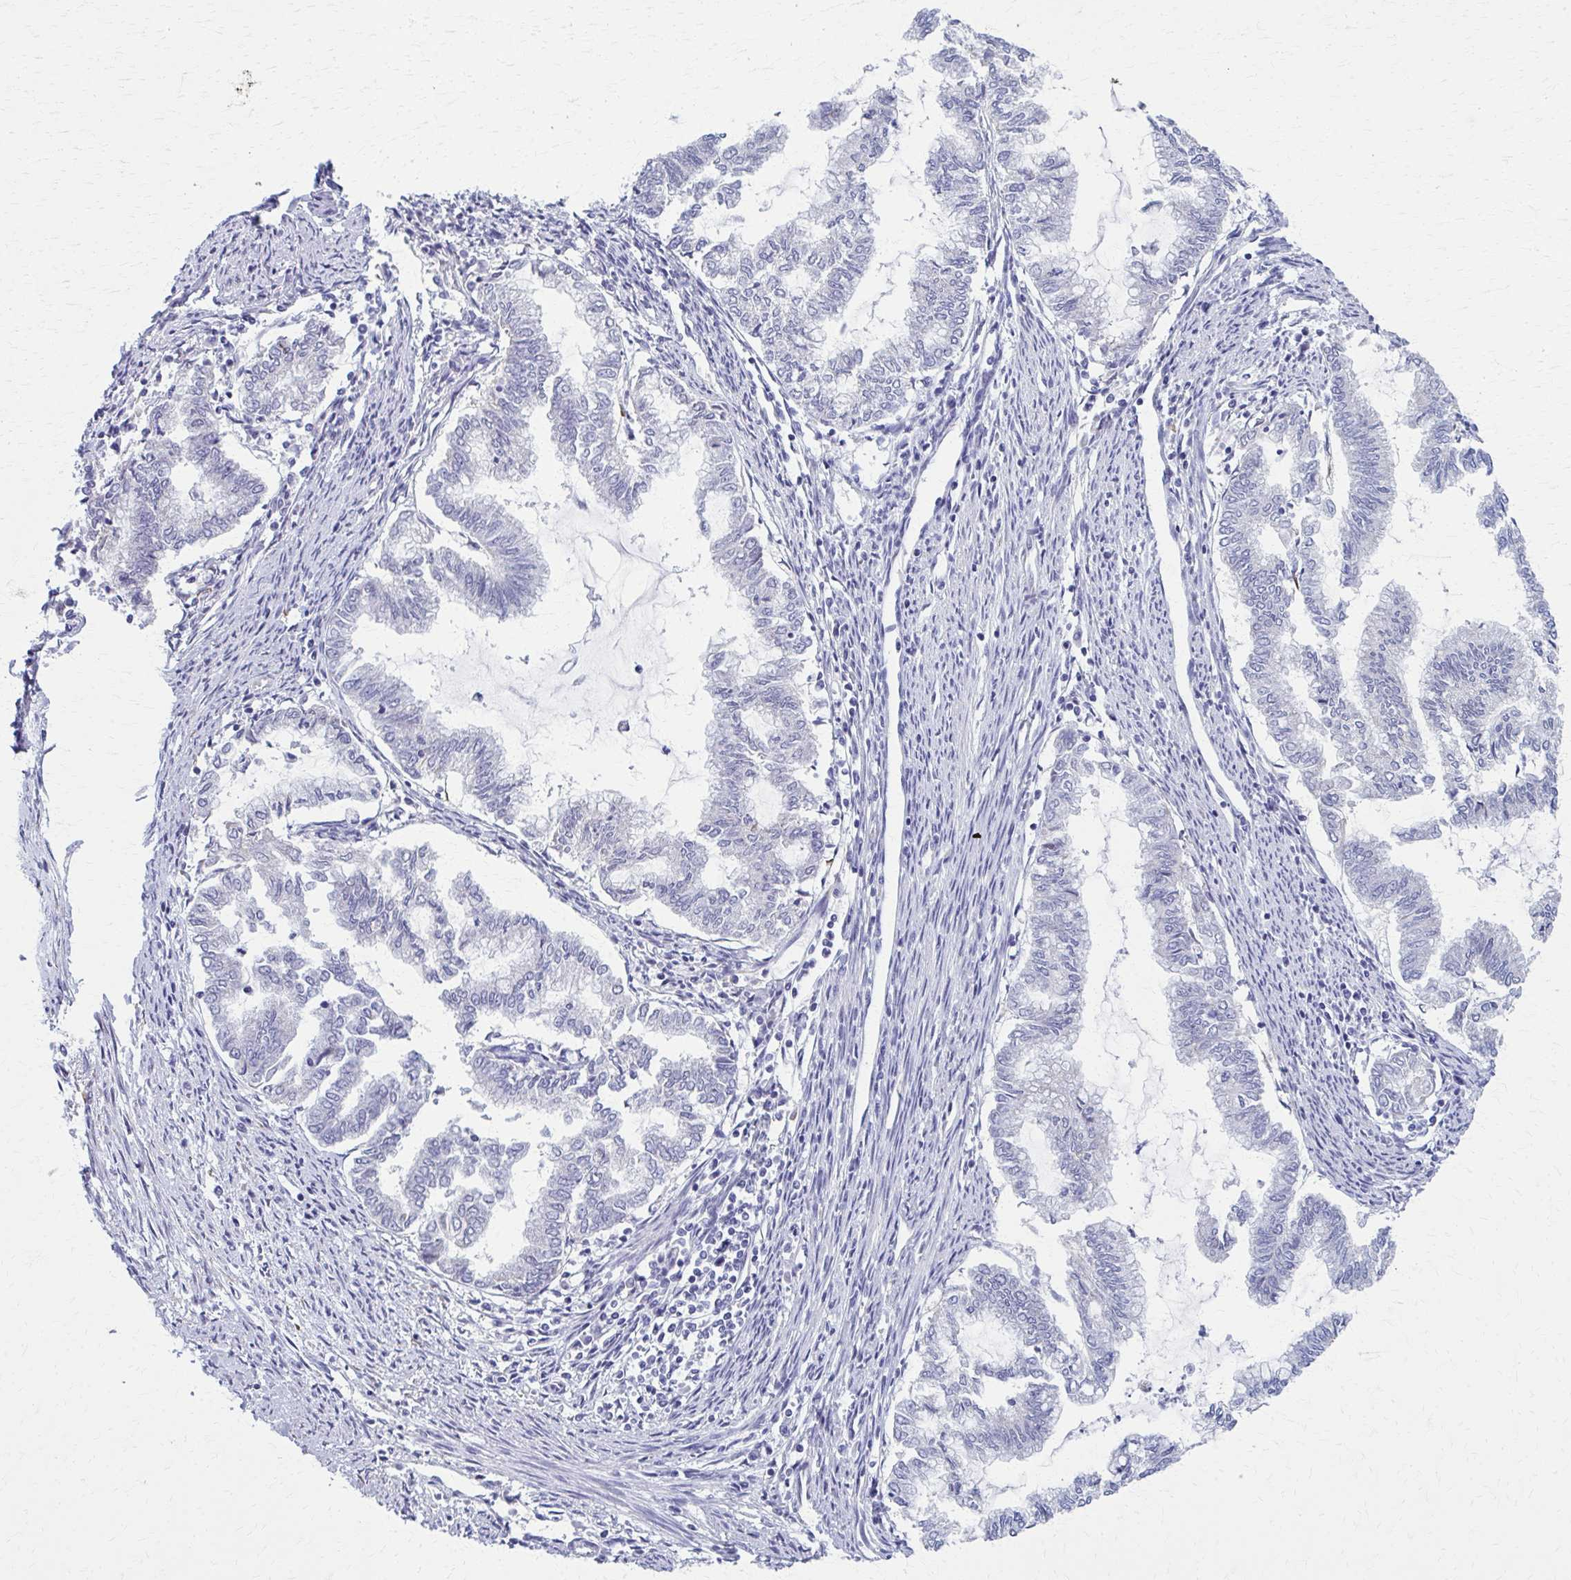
{"staining": {"intensity": "negative", "quantity": "none", "location": "none"}, "tissue": "endometrial cancer", "cell_type": "Tumor cells", "image_type": "cancer", "snomed": [{"axis": "morphology", "description": "Adenocarcinoma, NOS"}, {"axis": "topography", "description": "Endometrium"}], "caption": "Human adenocarcinoma (endometrial) stained for a protein using immunohistochemistry demonstrates no expression in tumor cells.", "gene": "SPATS2L", "patient": {"sex": "female", "age": 79}}